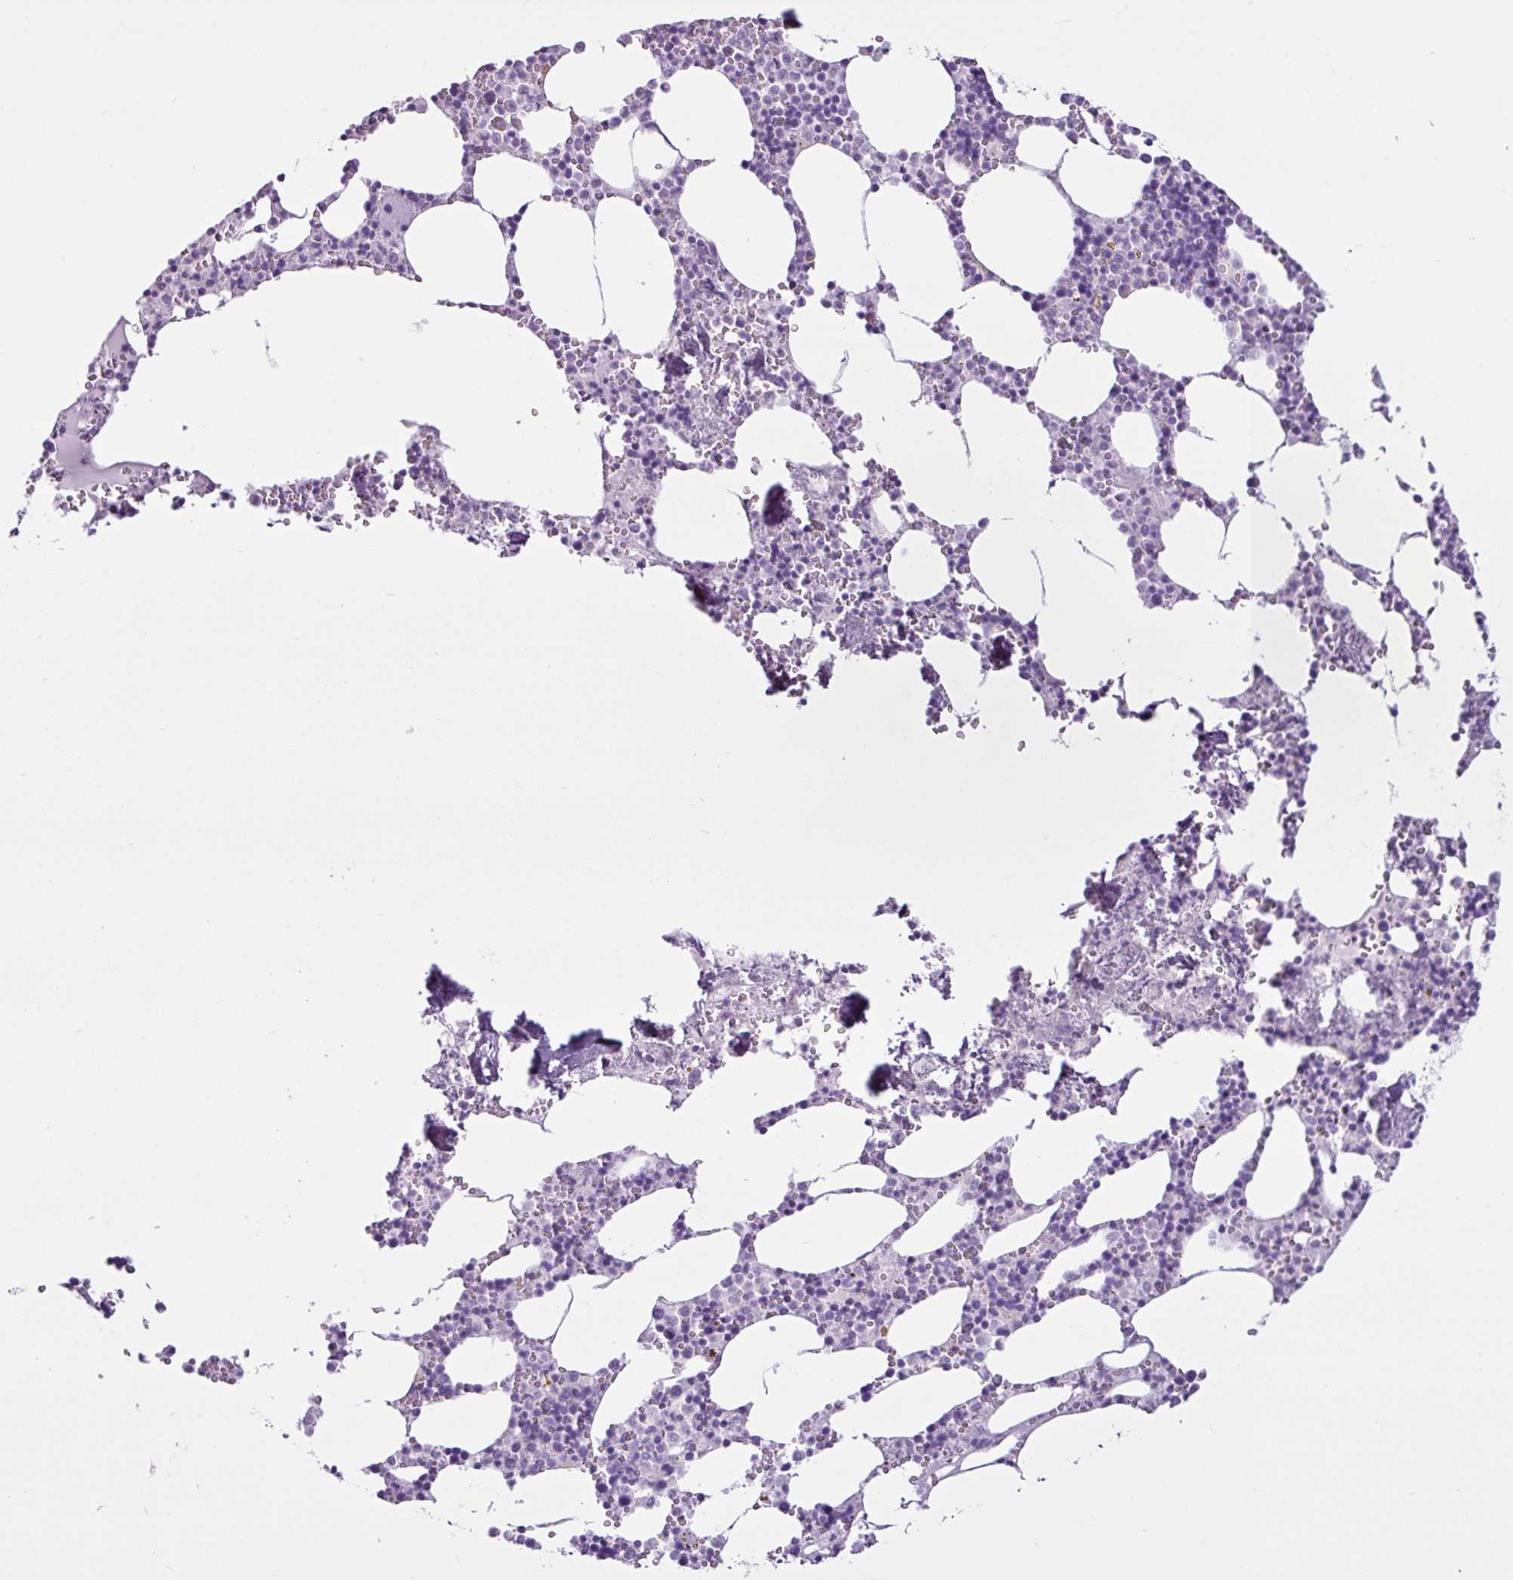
{"staining": {"intensity": "negative", "quantity": "none", "location": "none"}, "tissue": "bone marrow", "cell_type": "Hematopoietic cells", "image_type": "normal", "snomed": [{"axis": "morphology", "description": "Normal tissue, NOS"}, {"axis": "topography", "description": "Bone marrow"}], "caption": "Bone marrow was stained to show a protein in brown. There is no significant positivity in hematopoietic cells. (Brightfield microscopy of DAB IHC at high magnification).", "gene": "PGR", "patient": {"sex": "male", "age": 54}}